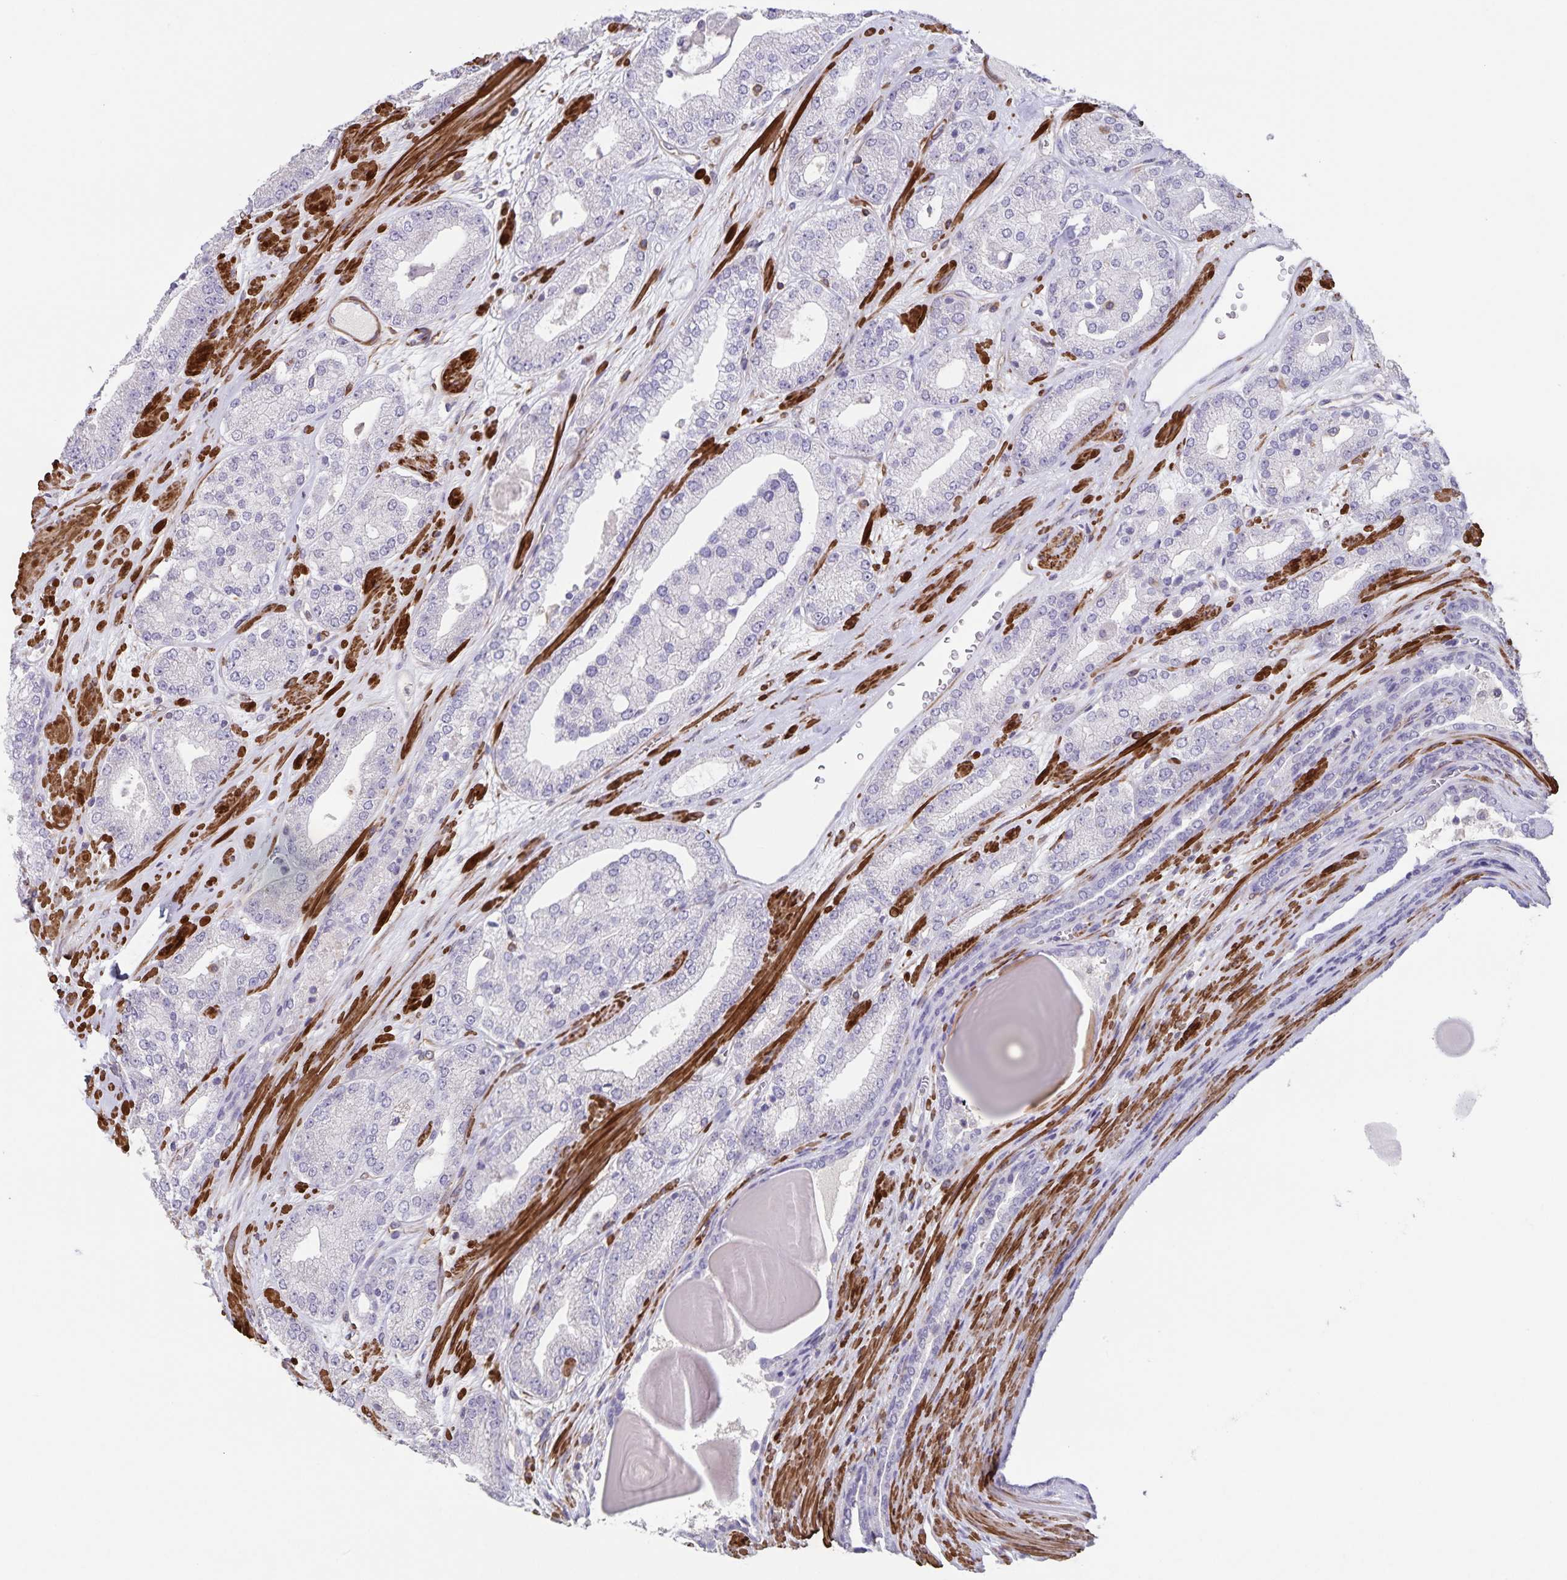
{"staining": {"intensity": "negative", "quantity": "none", "location": "none"}, "tissue": "prostate cancer", "cell_type": "Tumor cells", "image_type": "cancer", "snomed": [{"axis": "morphology", "description": "Adenocarcinoma, High grade"}, {"axis": "topography", "description": "Prostate"}], "caption": "IHC of human prostate cancer (adenocarcinoma (high-grade)) shows no positivity in tumor cells.", "gene": "SYNM", "patient": {"sex": "male", "age": 64}}